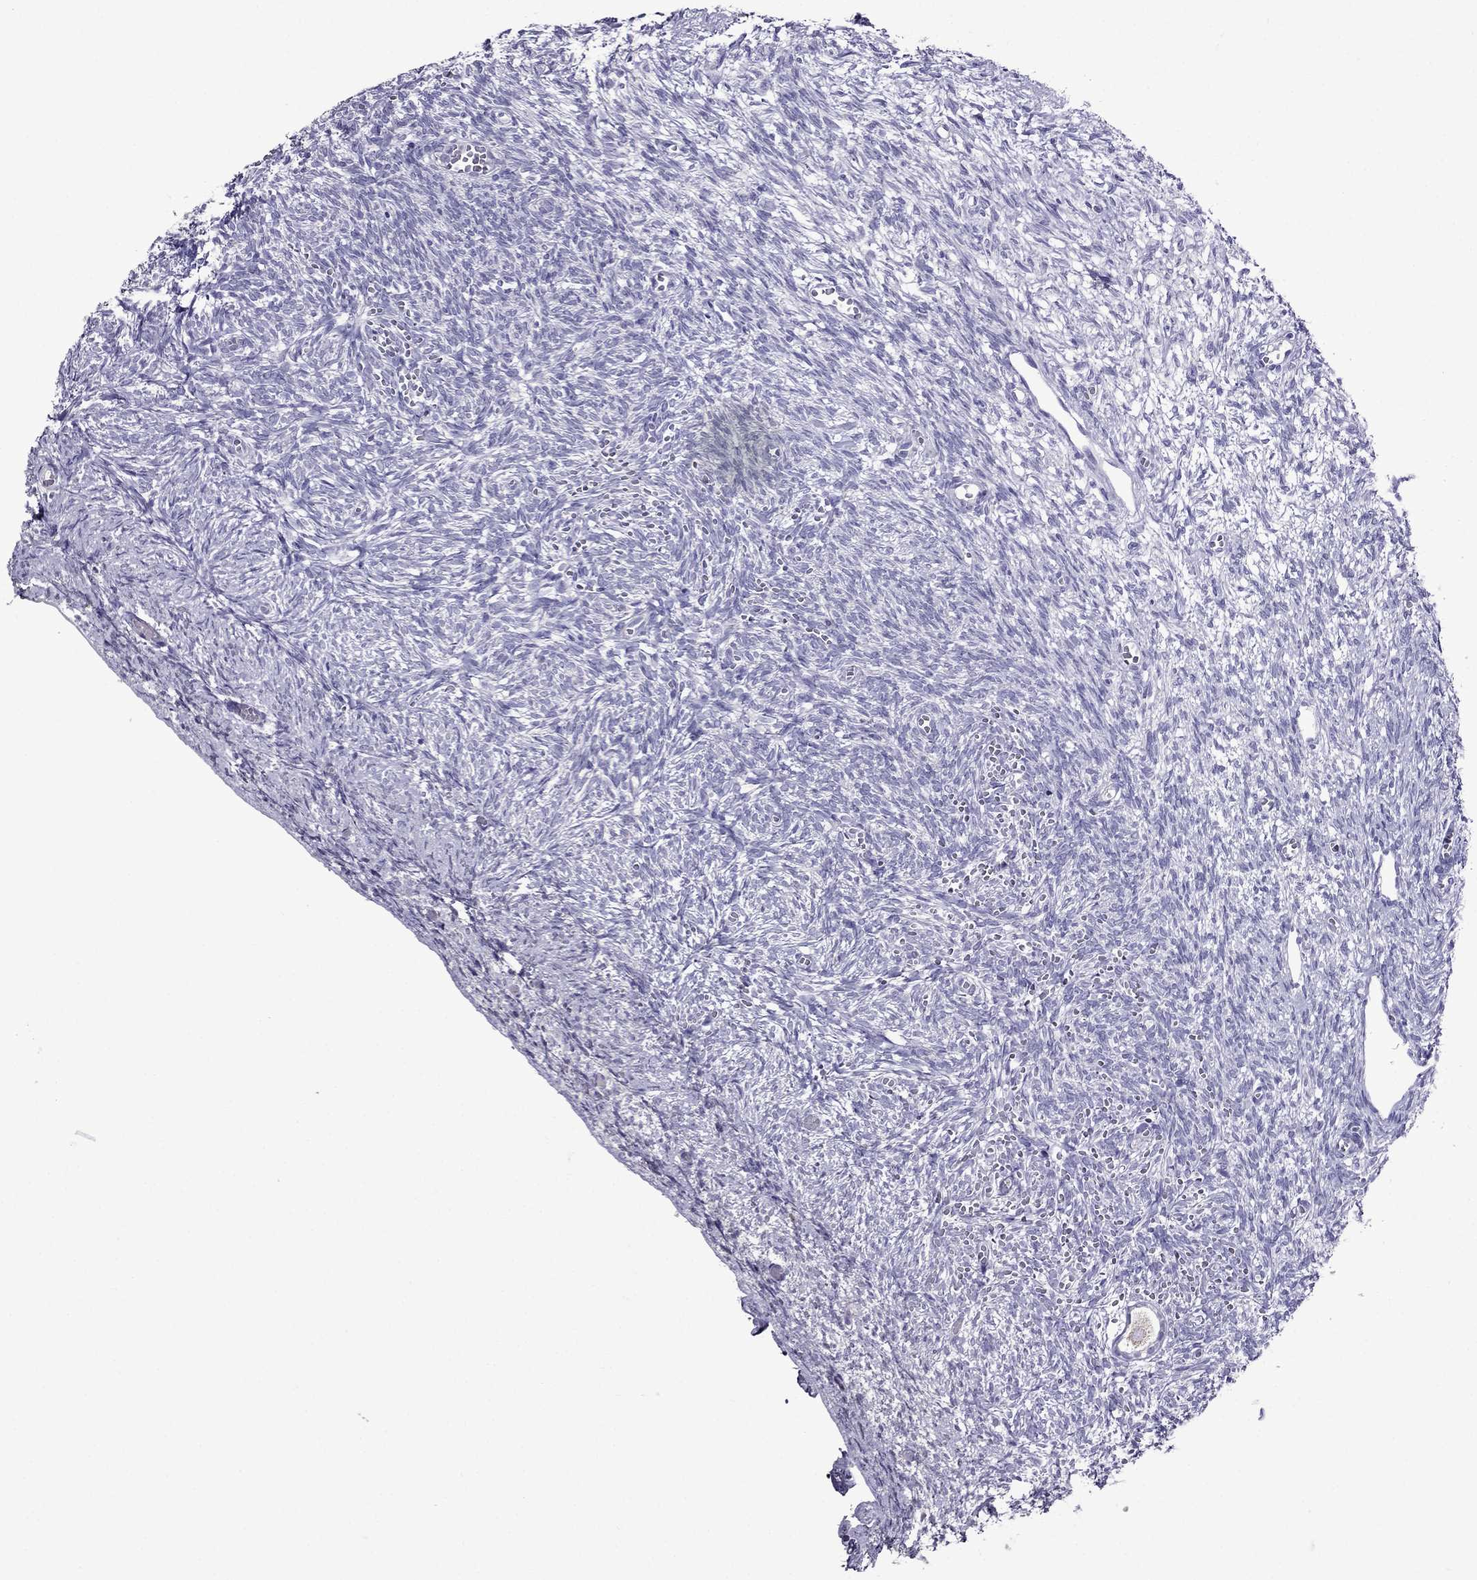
{"staining": {"intensity": "negative", "quantity": "none", "location": "none"}, "tissue": "ovary", "cell_type": "Follicle cells", "image_type": "normal", "snomed": [{"axis": "morphology", "description": "Normal tissue, NOS"}, {"axis": "topography", "description": "Ovary"}], "caption": "Ovary stained for a protein using immunohistochemistry (IHC) reveals no expression follicle cells.", "gene": "OXCT2", "patient": {"sex": "female", "age": 43}}